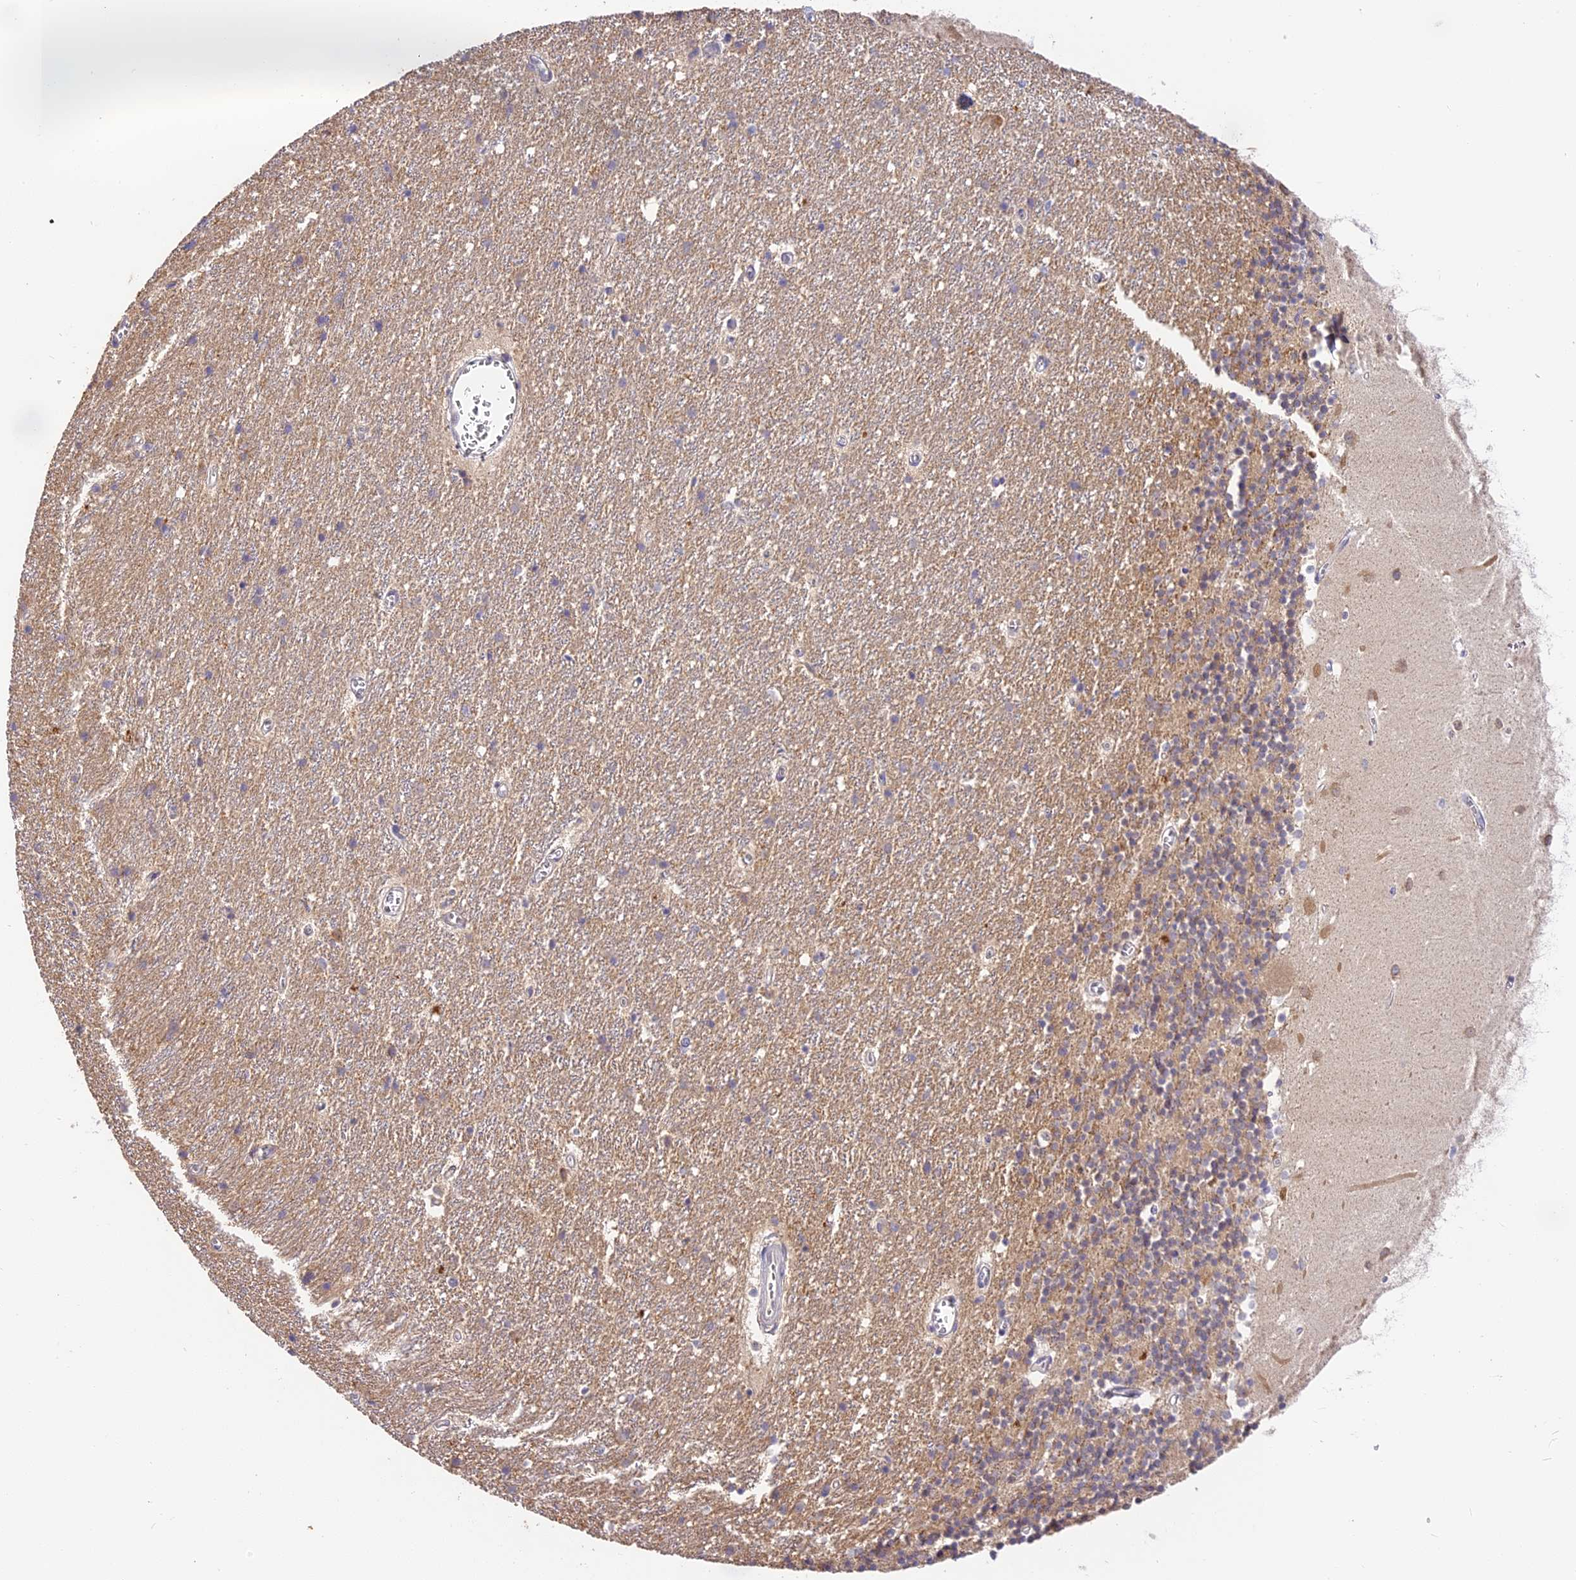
{"staining": {"intensity": "weak", "quantity": "25%-75%", "location": "cytoplasmic/membranous"}, "tissue": "cerebellum", "cell_type": "Cells in granular layer", "image_type": "normal", "snomed": [{"axis": "morphology", "description": "Normal tissue, NOS"}, {"axis": "topography", "description": "Cerebellum"}], "caption": "Immunohistochemistry (IHC) staining of benign cerebellum, which reveals low levels of weak cytoplasmic/membranous staining in approximately 25%-75% of cells in granular layer indicating weak cytoplasmic/membranous protein expression. The staining was performed using DAB (3,3'-diaminobenzidine) (brown) for protein detection and nuclei were counterstained in hematoxylin (blue).", "gene": "BSCL2", "patient": {"sex": "male", "age": 54}}